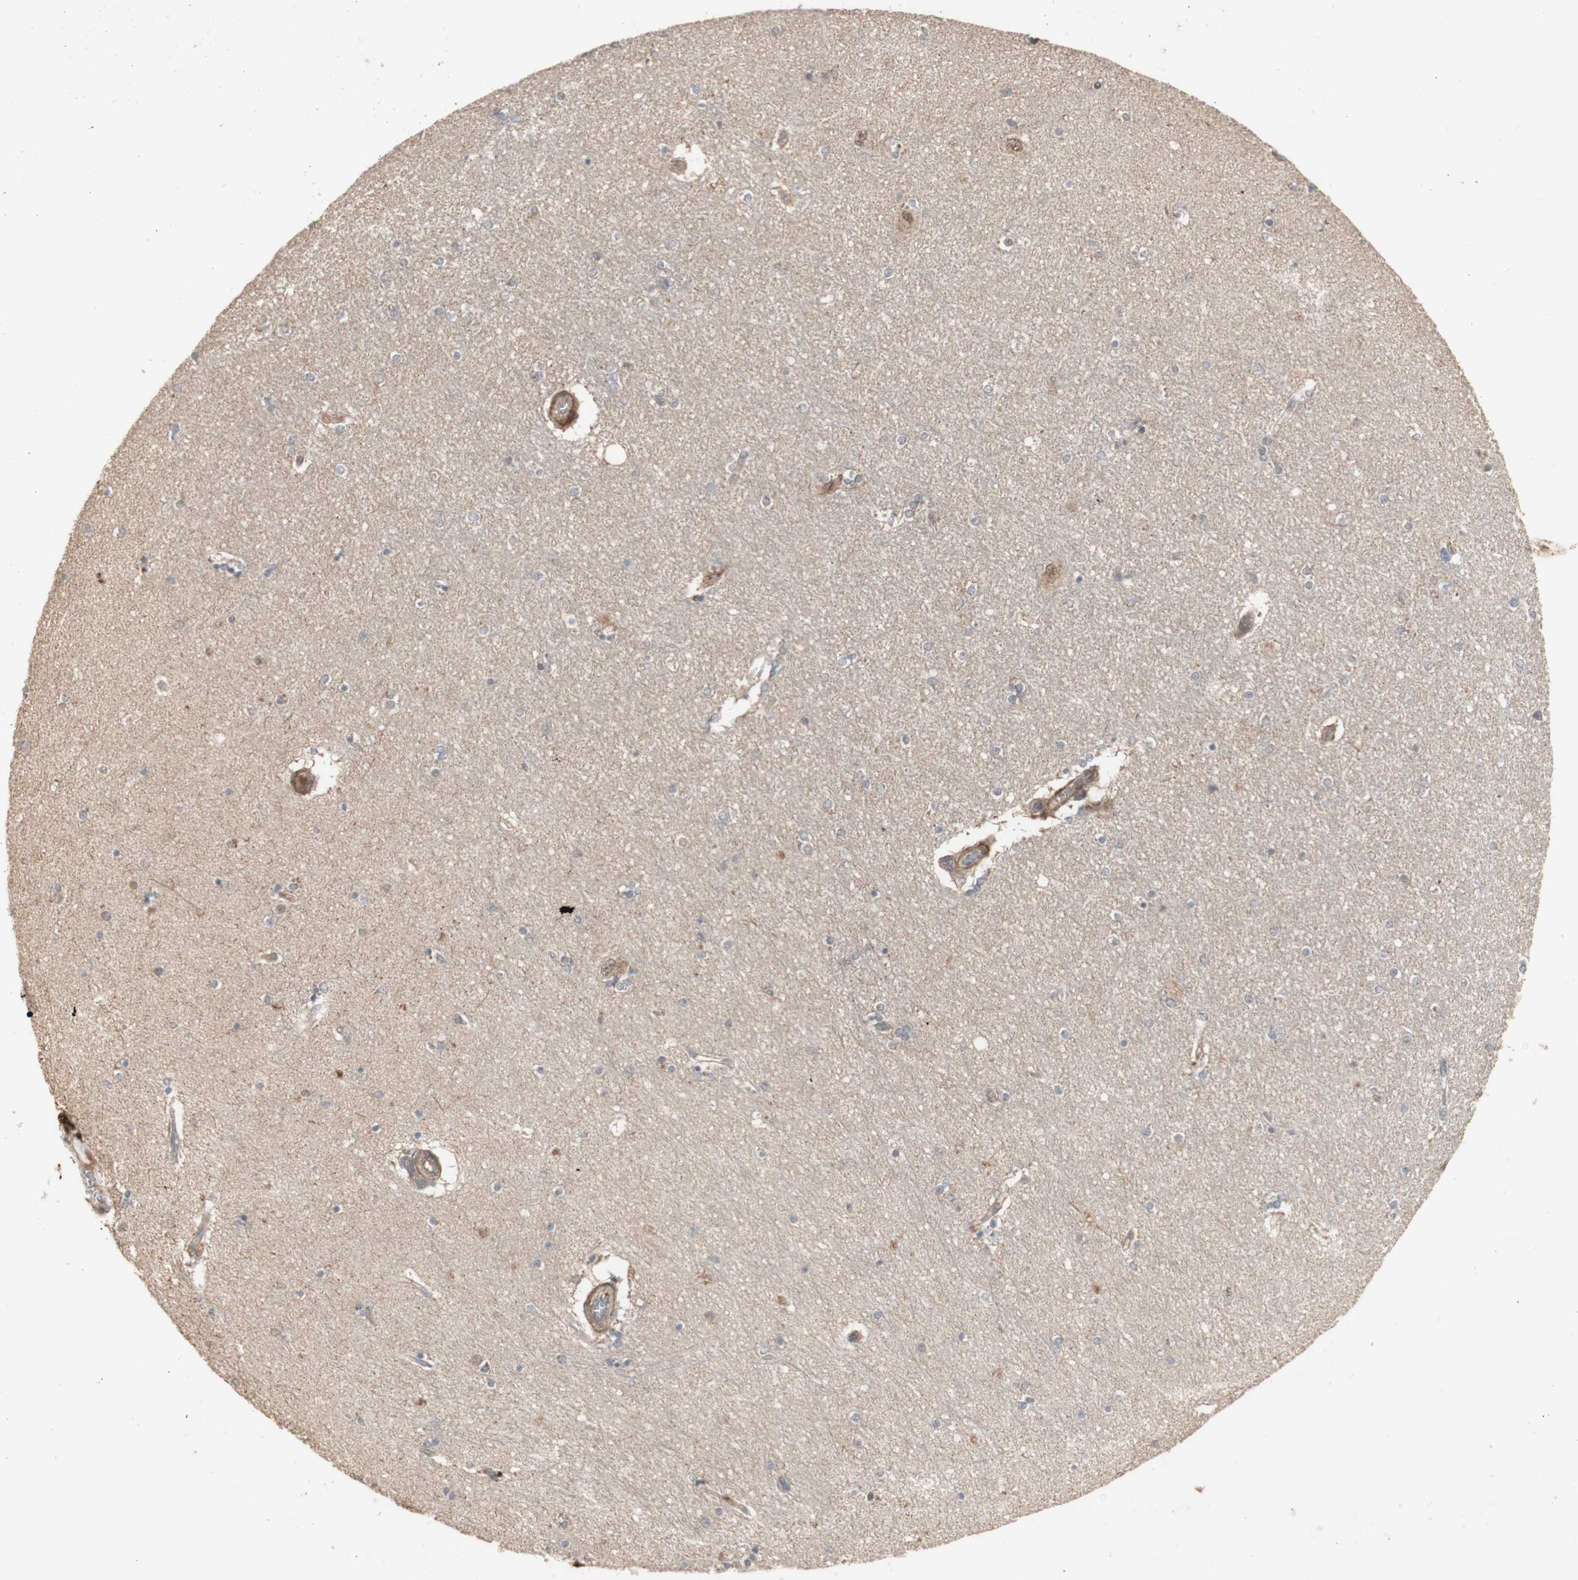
{"staining": {"intensity": "weak", "quantity": "<25%", "location": "nuclear"}, "tissue": "hippocampus", "cell_type": "Glial cells", "image_type": "normal", "snomed": [{"axis": "morphology", "description": "Normal tissue, NOS"}, {"axis": "topography", "description": "Hippocampus"}], "caption": "Unremarkable hippocampus was stained to show a protein in brown. There is no significant expression in glial cells.", "gene": "ALOX12", "patient": {"sex": "female", "age": 54}}